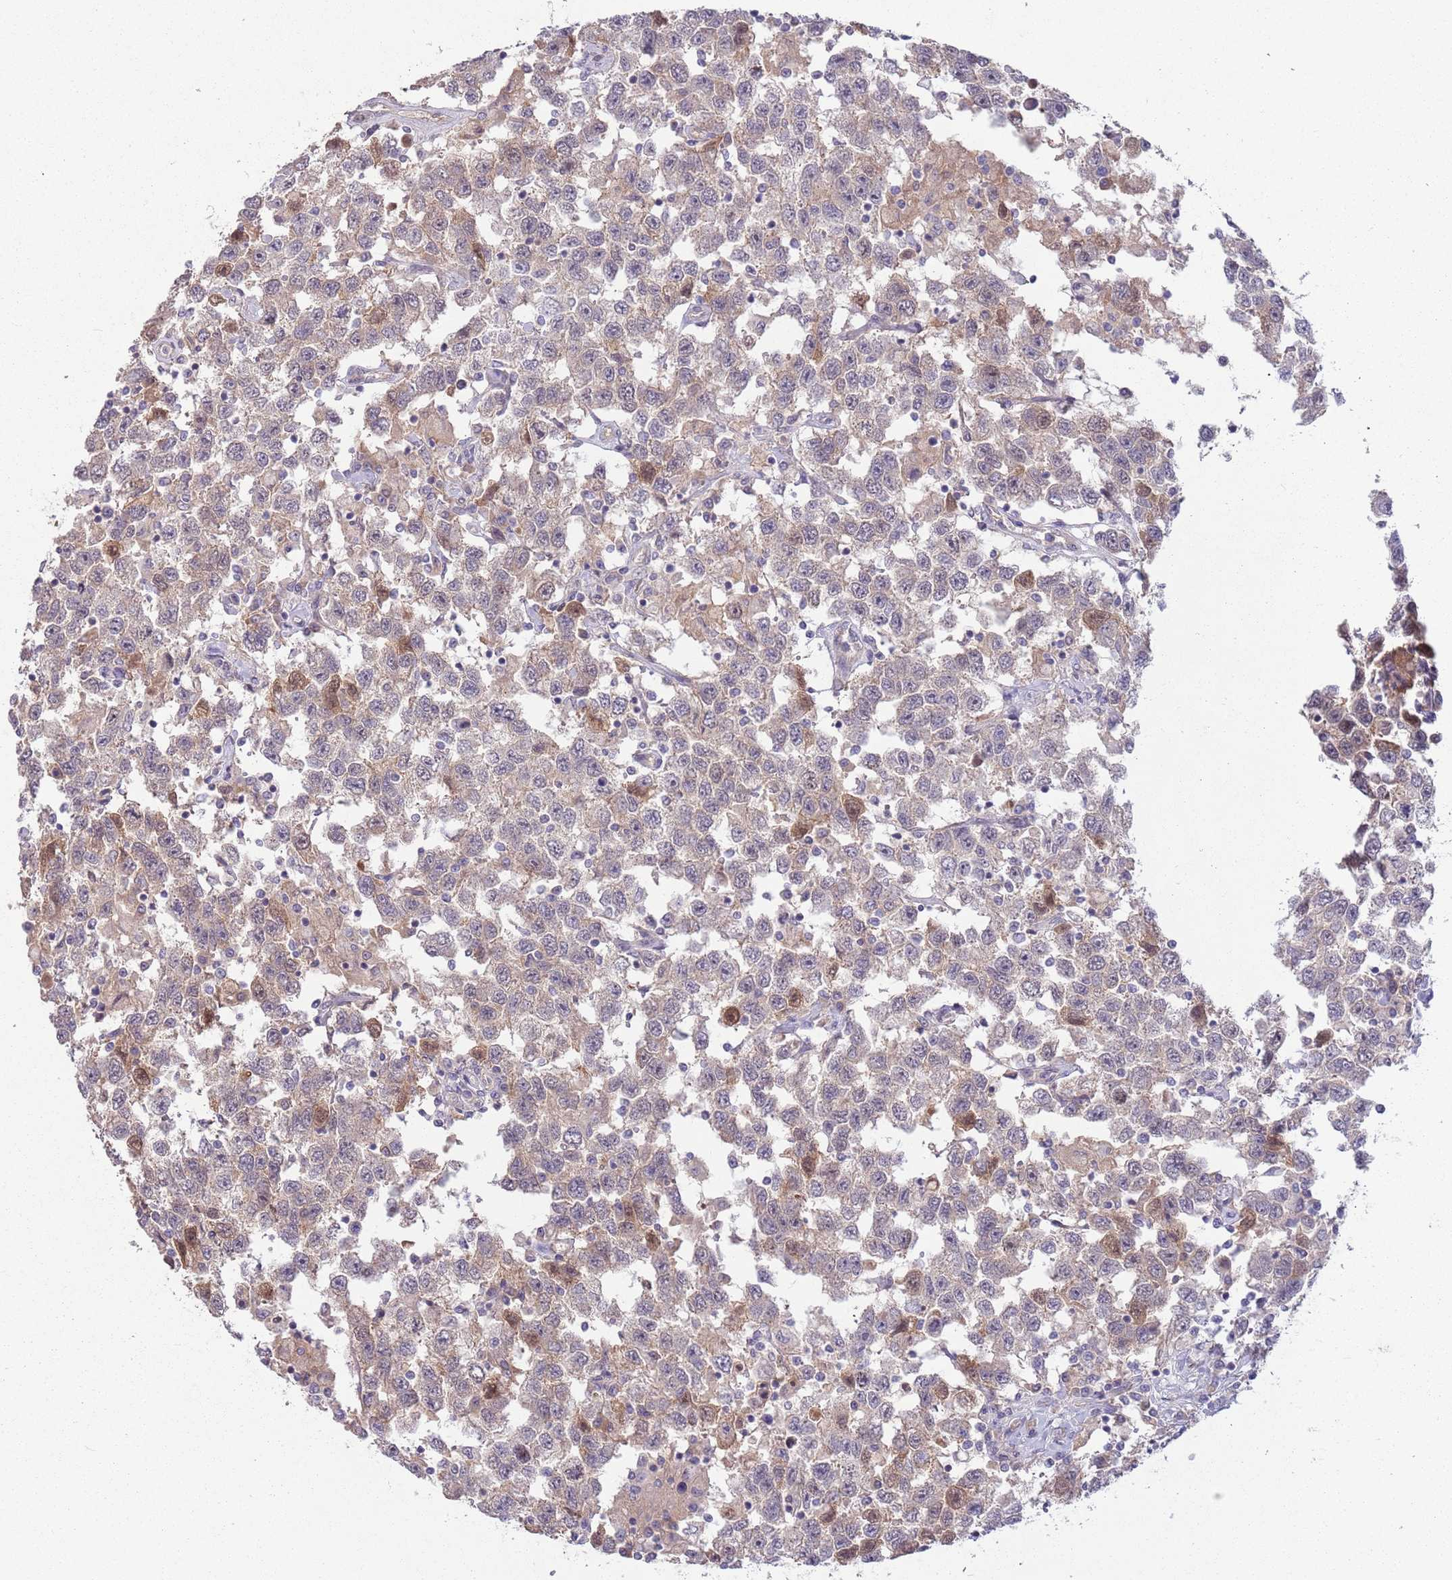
{"staining": {"intensity": "moderate", "quantity": "<25%", "location": "cytoplasmic/membranous"}, "tissue": "testis cancer", "cell_type": "Tumor cells", "image_type": "cancer", "snomed": [{"axis": "morphology", "description": "Seminoma, NOS"}, {"axis": "topography", "description": "Testis"}], "caption": "Immunohistochemistry image of human testis cancer stained for a protein (brown), which reveals low levels of moderate cytoplasmic/membranous expression in about <25% of tumor cells.", "gene": "SAV1", "patient": {"sex": "male", "age": 41}}